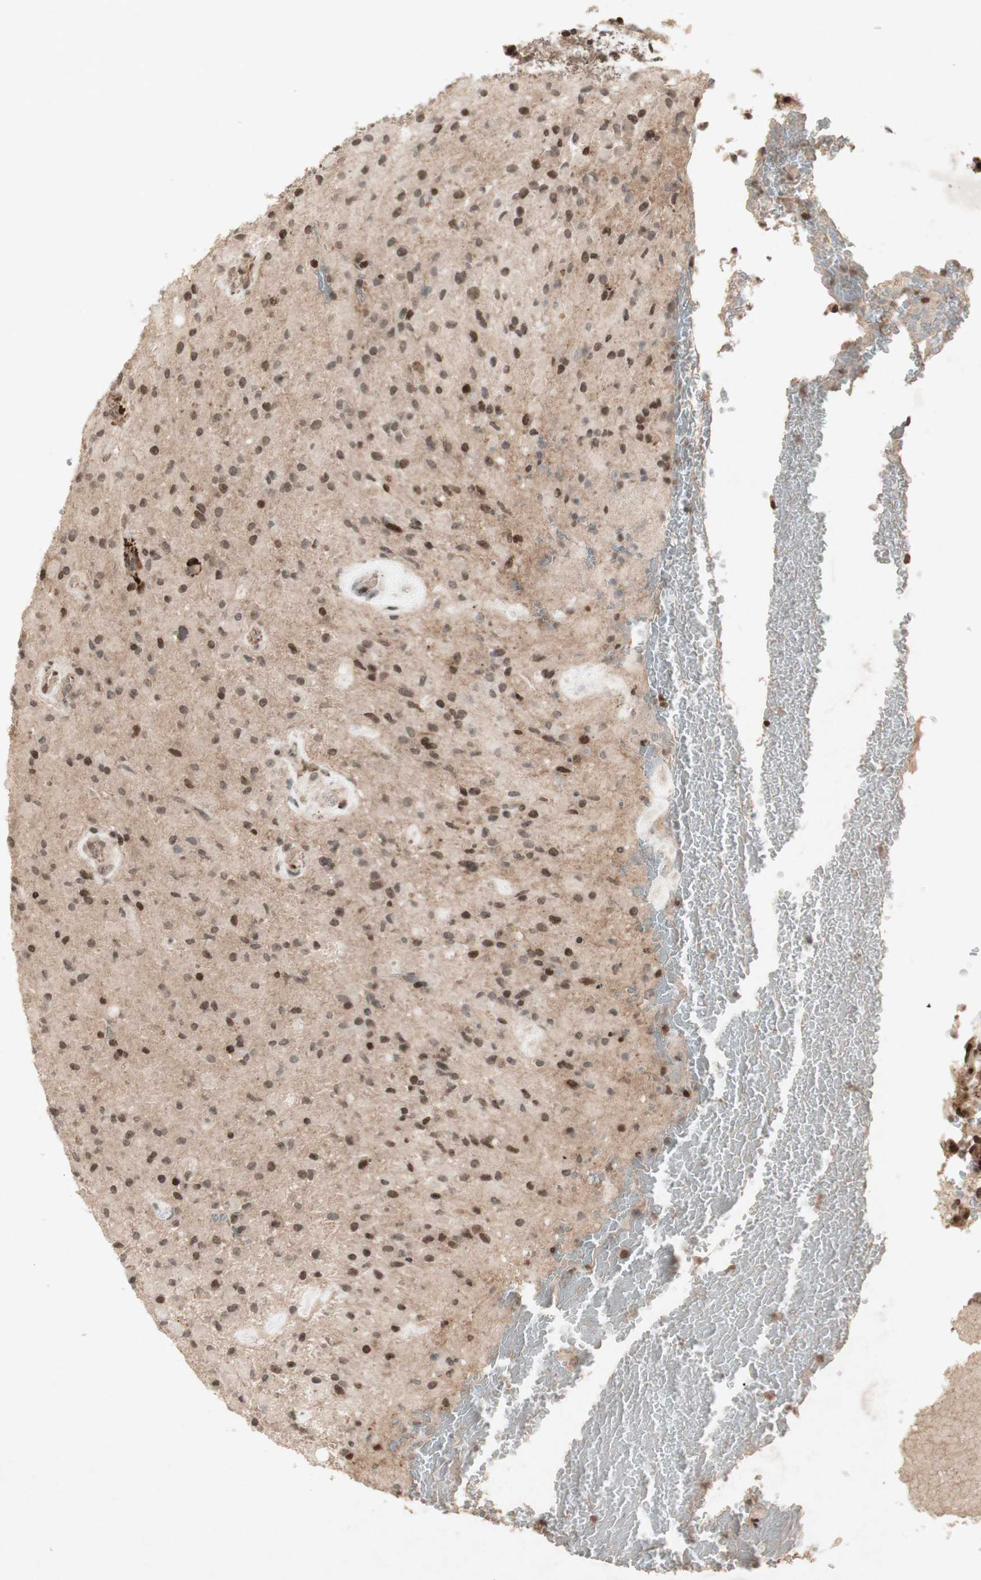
{"staining": {"intensity": "moderate", "quantity": ">75%", "location": "cytoplasmic/membranous,nuclear"}, "tissue": "glioma", "cell_type": "Tumor cells", "image_type": "cancer", "snomed": [{"axis": "morphology", "description": "Glioma, malignant, High grade"}, {"axis": "topography", "description": "Brain"}], "caption": "Protein analysis of glioma tissue displays moderate cytoplasmic/membranous and nuclear staining in about >75% of tumor cells.", "gene": "PLXNA1", "patient": {"sex": "male", "age": 71}}